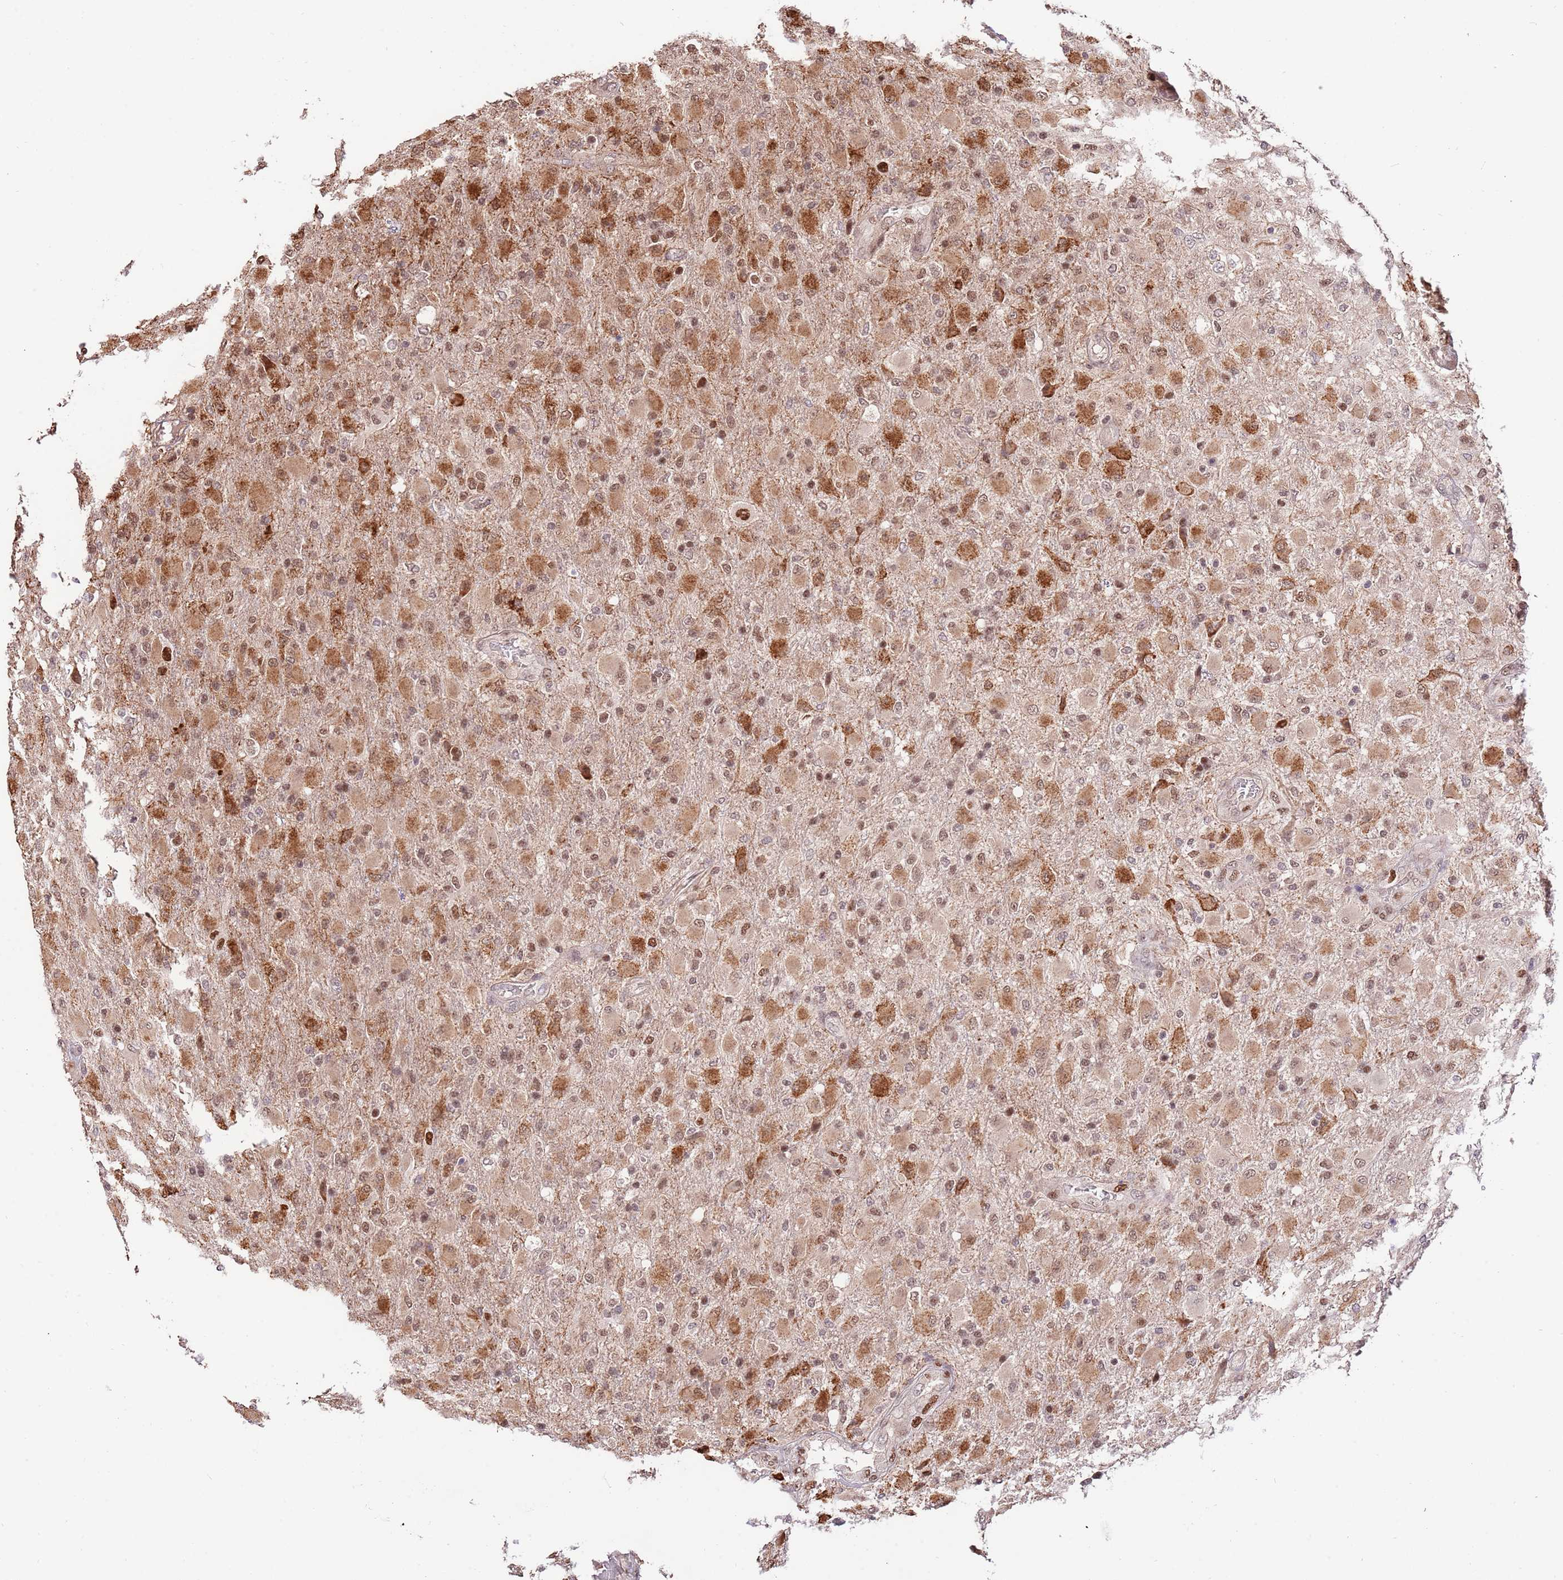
{"staining": {"intensity": "strong", "quantity": ">75%", "location": "cytoplasmic/membranous,nuclear"}, "tissue": "glioma", "cell_type": "Tumor cells", "image_type": "cancer", "snomed": [{"axis": "morphology", "description": "Glioma, malignant, Low grade"}, {"axis": "topography", "description": "Brain"}], "caption": "Malignant low-grade glioma tissue displays strong cytoplasmic/membranous and nuclear expression in about >75% of tumor cells, visualized by immunohistochemistry.", "gene": "RIF1", "patient": {"sex": "male", "age": 65}}